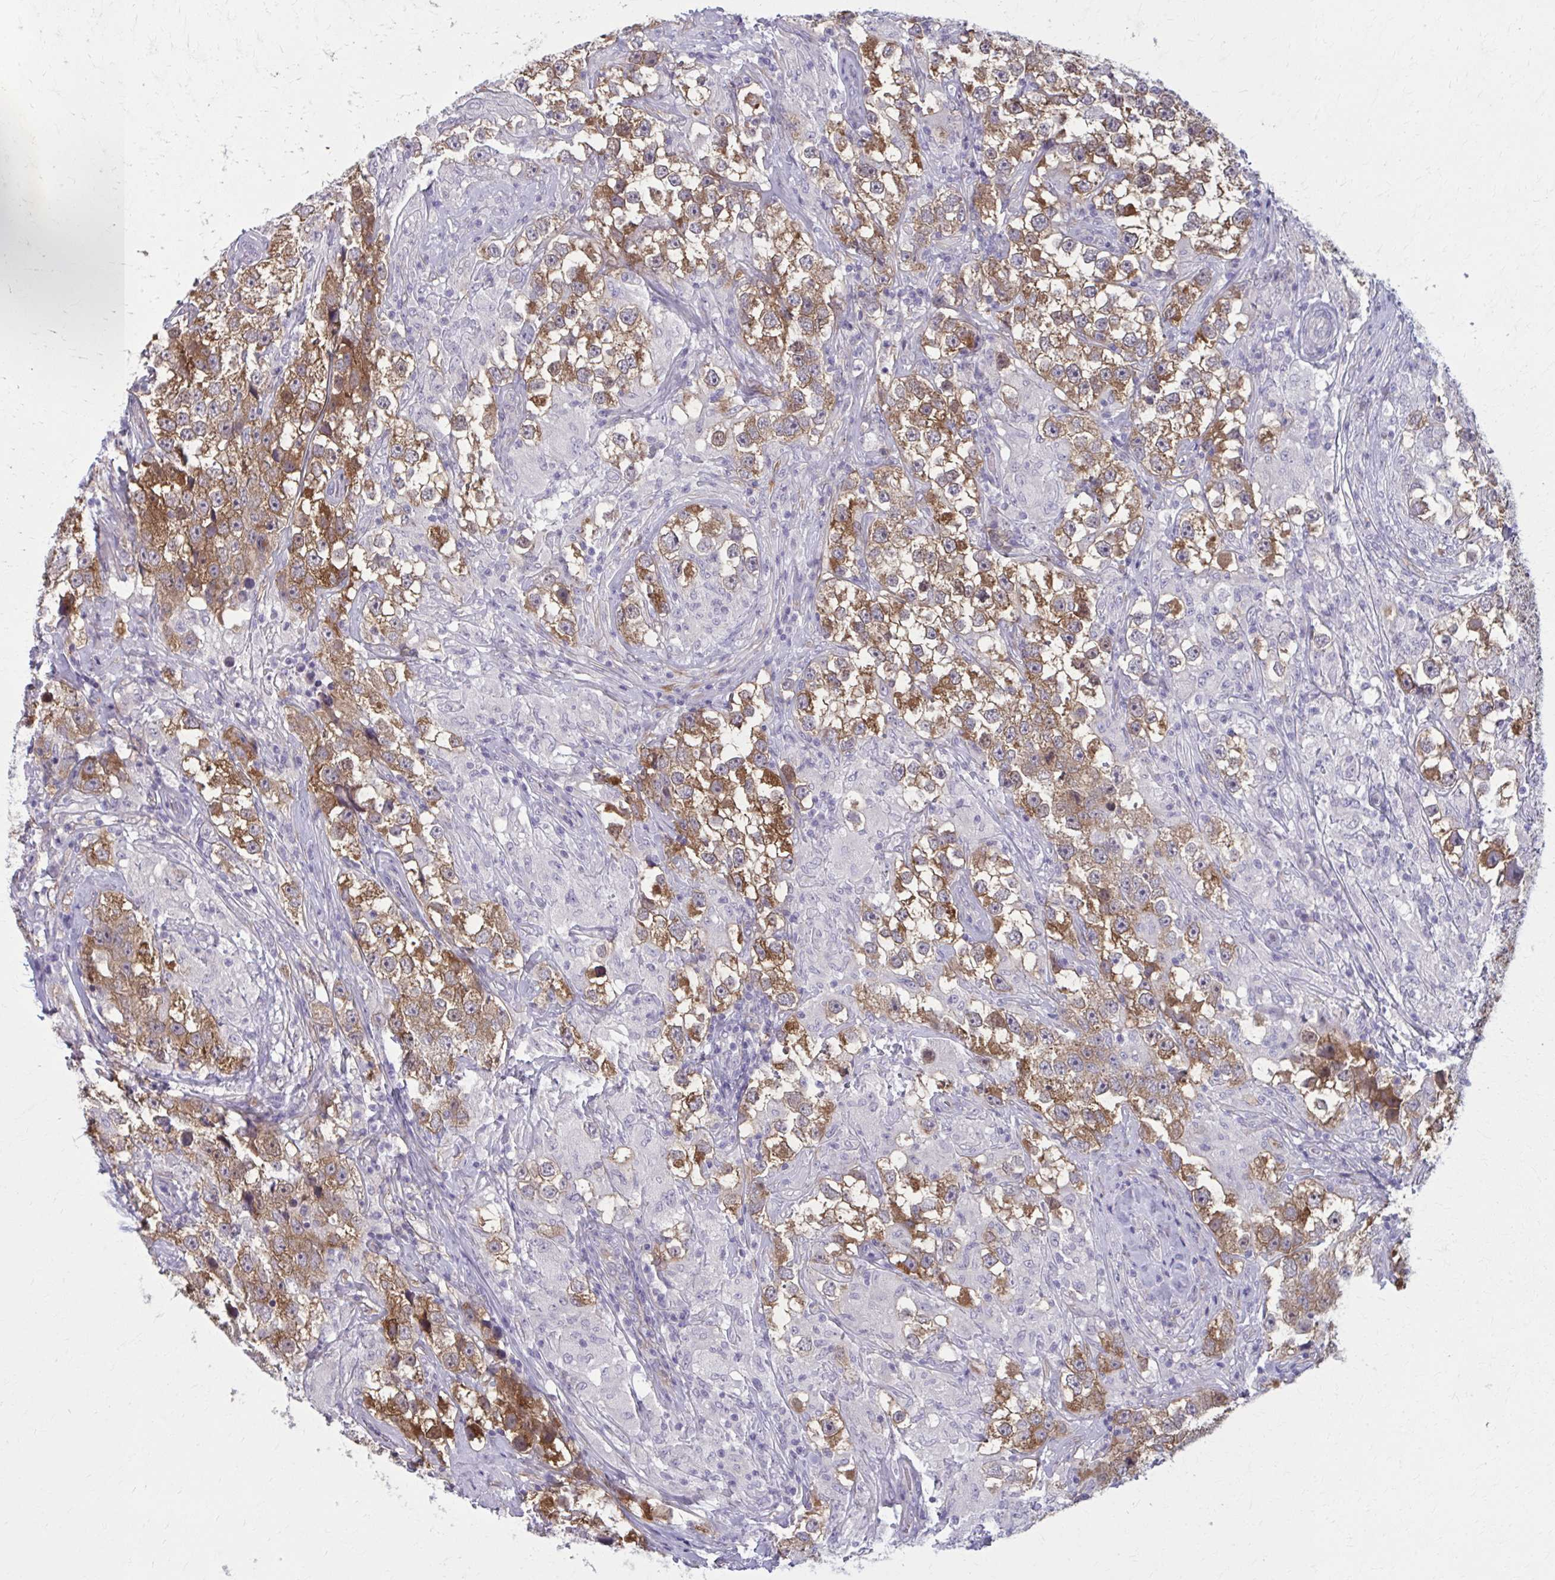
{"staining": {"intensity": "moderate", "quantity": ">75%", "location": "cytoplasmic/membranous"}, "tissue": "testis cancer", "cell_type": "Tumor cells", "image_type": "cancer", "snomed": [{"axis": "morphology", "description": "Seminoma, NOS"}, {"axis": "topography", "description": "Testis"}], "caption": "Tumor cells exhibit medium levels of moderate cytoplasmic/membranous expression in about >75% of cells in human seminoma (testis).", "gene": "NUMBL", "patient": {"sex": "male", "age": 46}}